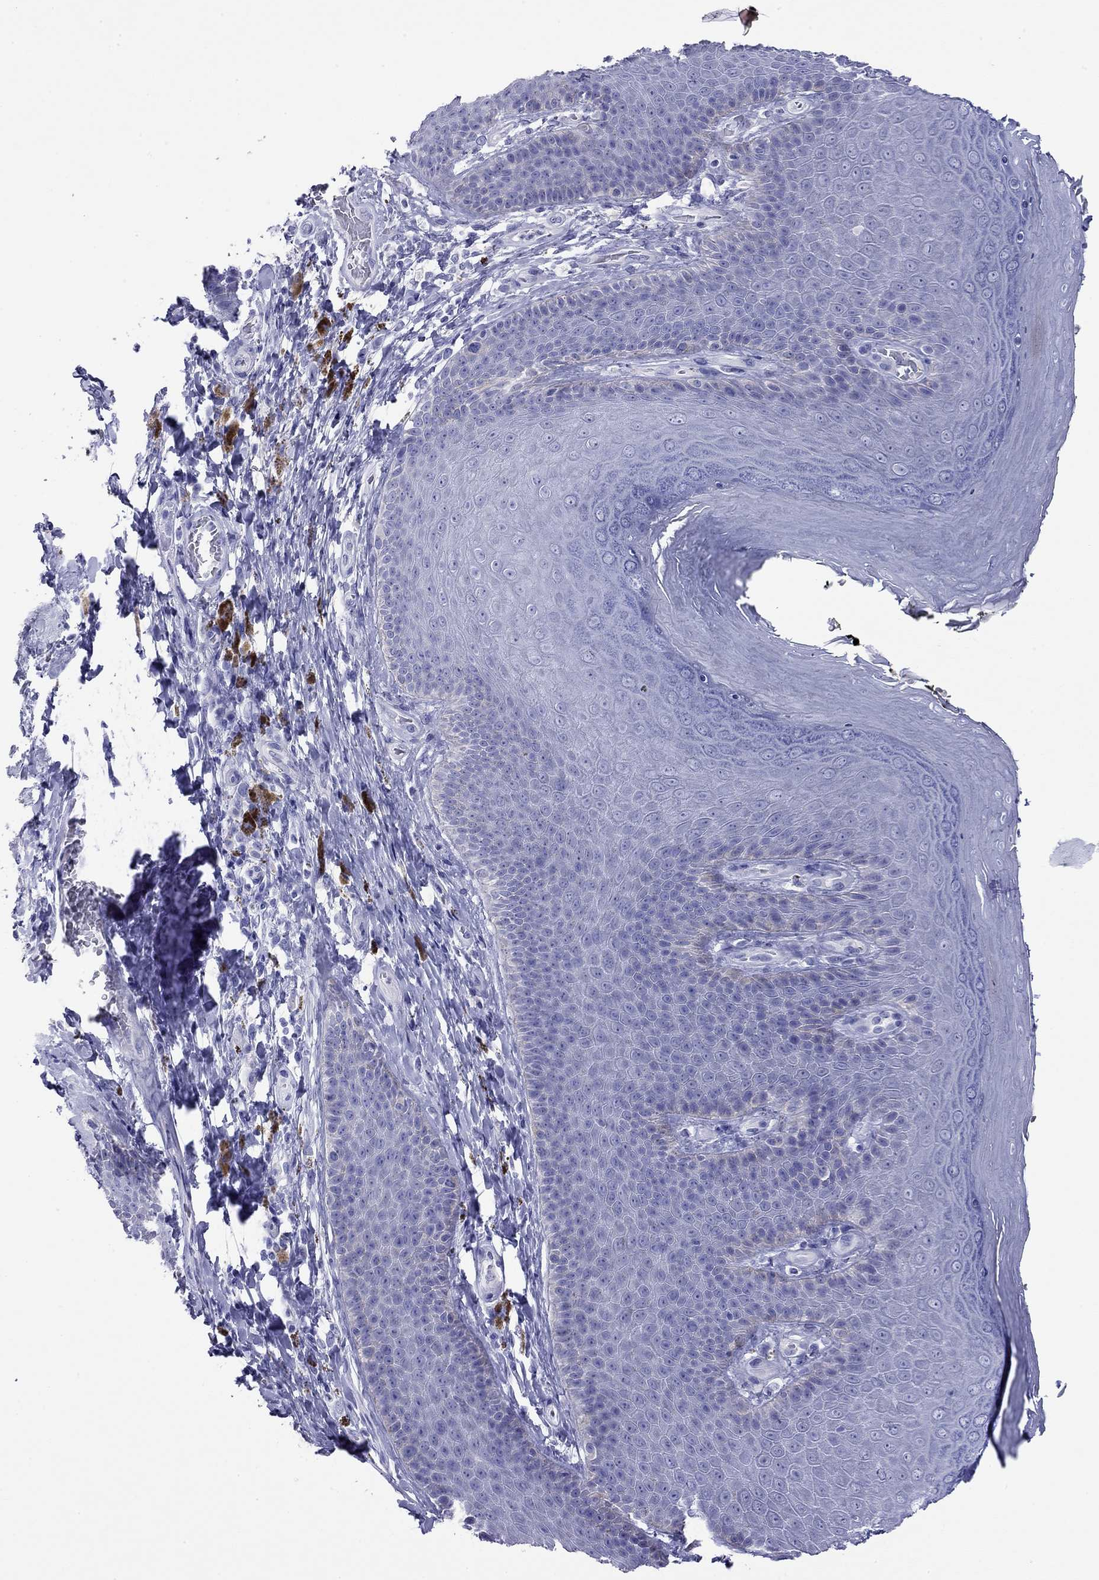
{"staining": {"intensity": "negative", "quantity": "none", "location": "none"}, "tissue": "skin", "cell_type": "Epidermal cells", "image_type": "normal", "snomed": [{"axis": "morphology", "description": "Normal tissue, NOS"}, {"axis": "topography", "description": "Anal"}, {"axis": "topography", "description": "Peripheral nerve tissue"}], "caption": "An immunohistochemistry photomicrograph of normal skin is shown. There is no staining in epidermal cells of skin. Nuclei are stained in blue.", "gene": "FIGLA", "patient": {"sex": "male", "age": 53}}